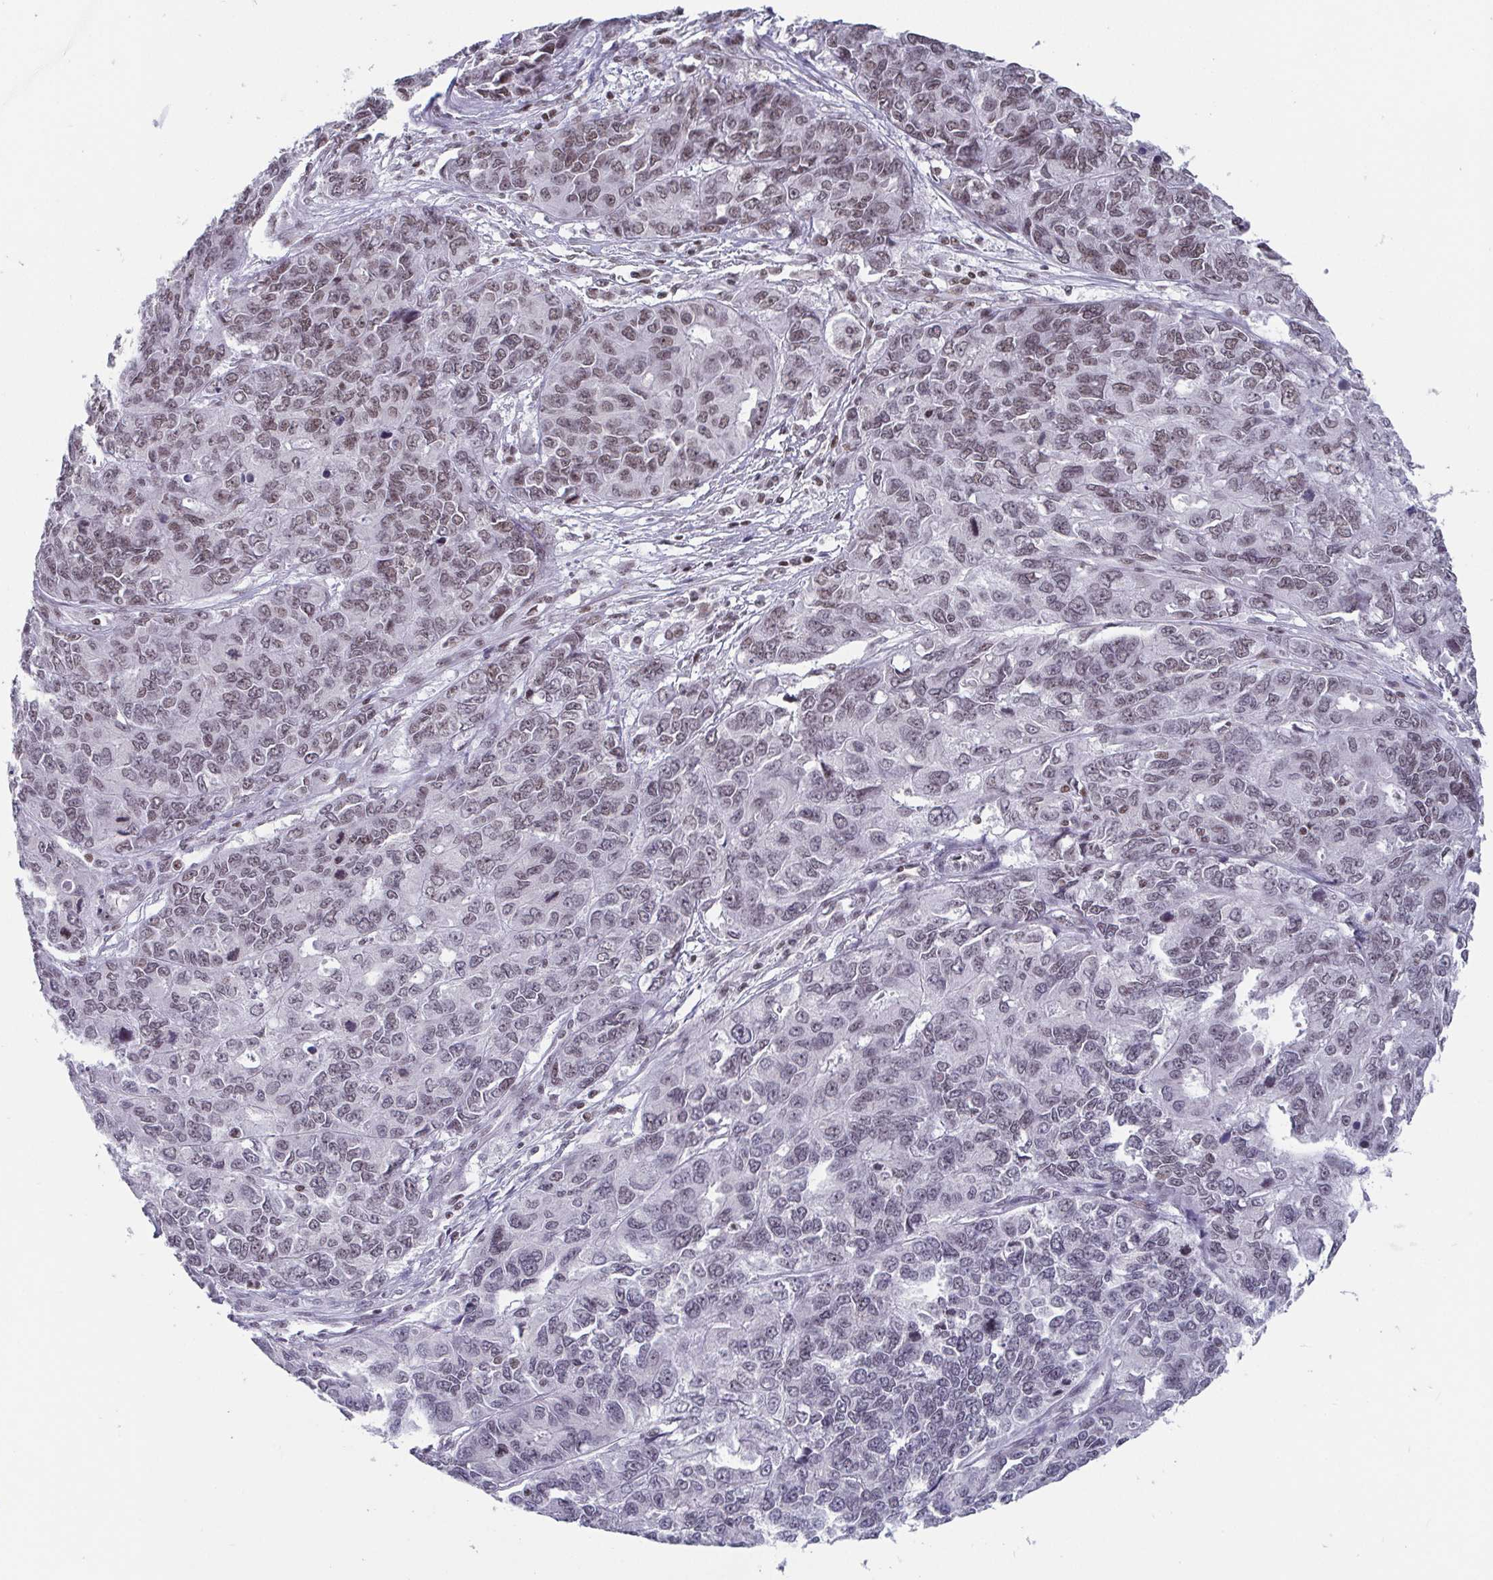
{"staining": {"intensity": "weak", "quantity": "25%-75%", "location": "nuclear"}, "tissue": "endometrial cancer", "cell_type": "Tumor cells", "image_type": "cancer", "snomed": [{"axis": "morphology", "description": "Adenocarcinoma, NOS"}, {"axis": "topography", "description": "Uterus"}], "caption": "IHC micrograph of human endometrial cancer (adenocarcinoma) stained for a protein (brown), which shows low levels of weak nuclear staining in approximately 25%-75% of tumor cells.", "gene": "CTCF", "patient": {"sex": "female", "age": 79}}